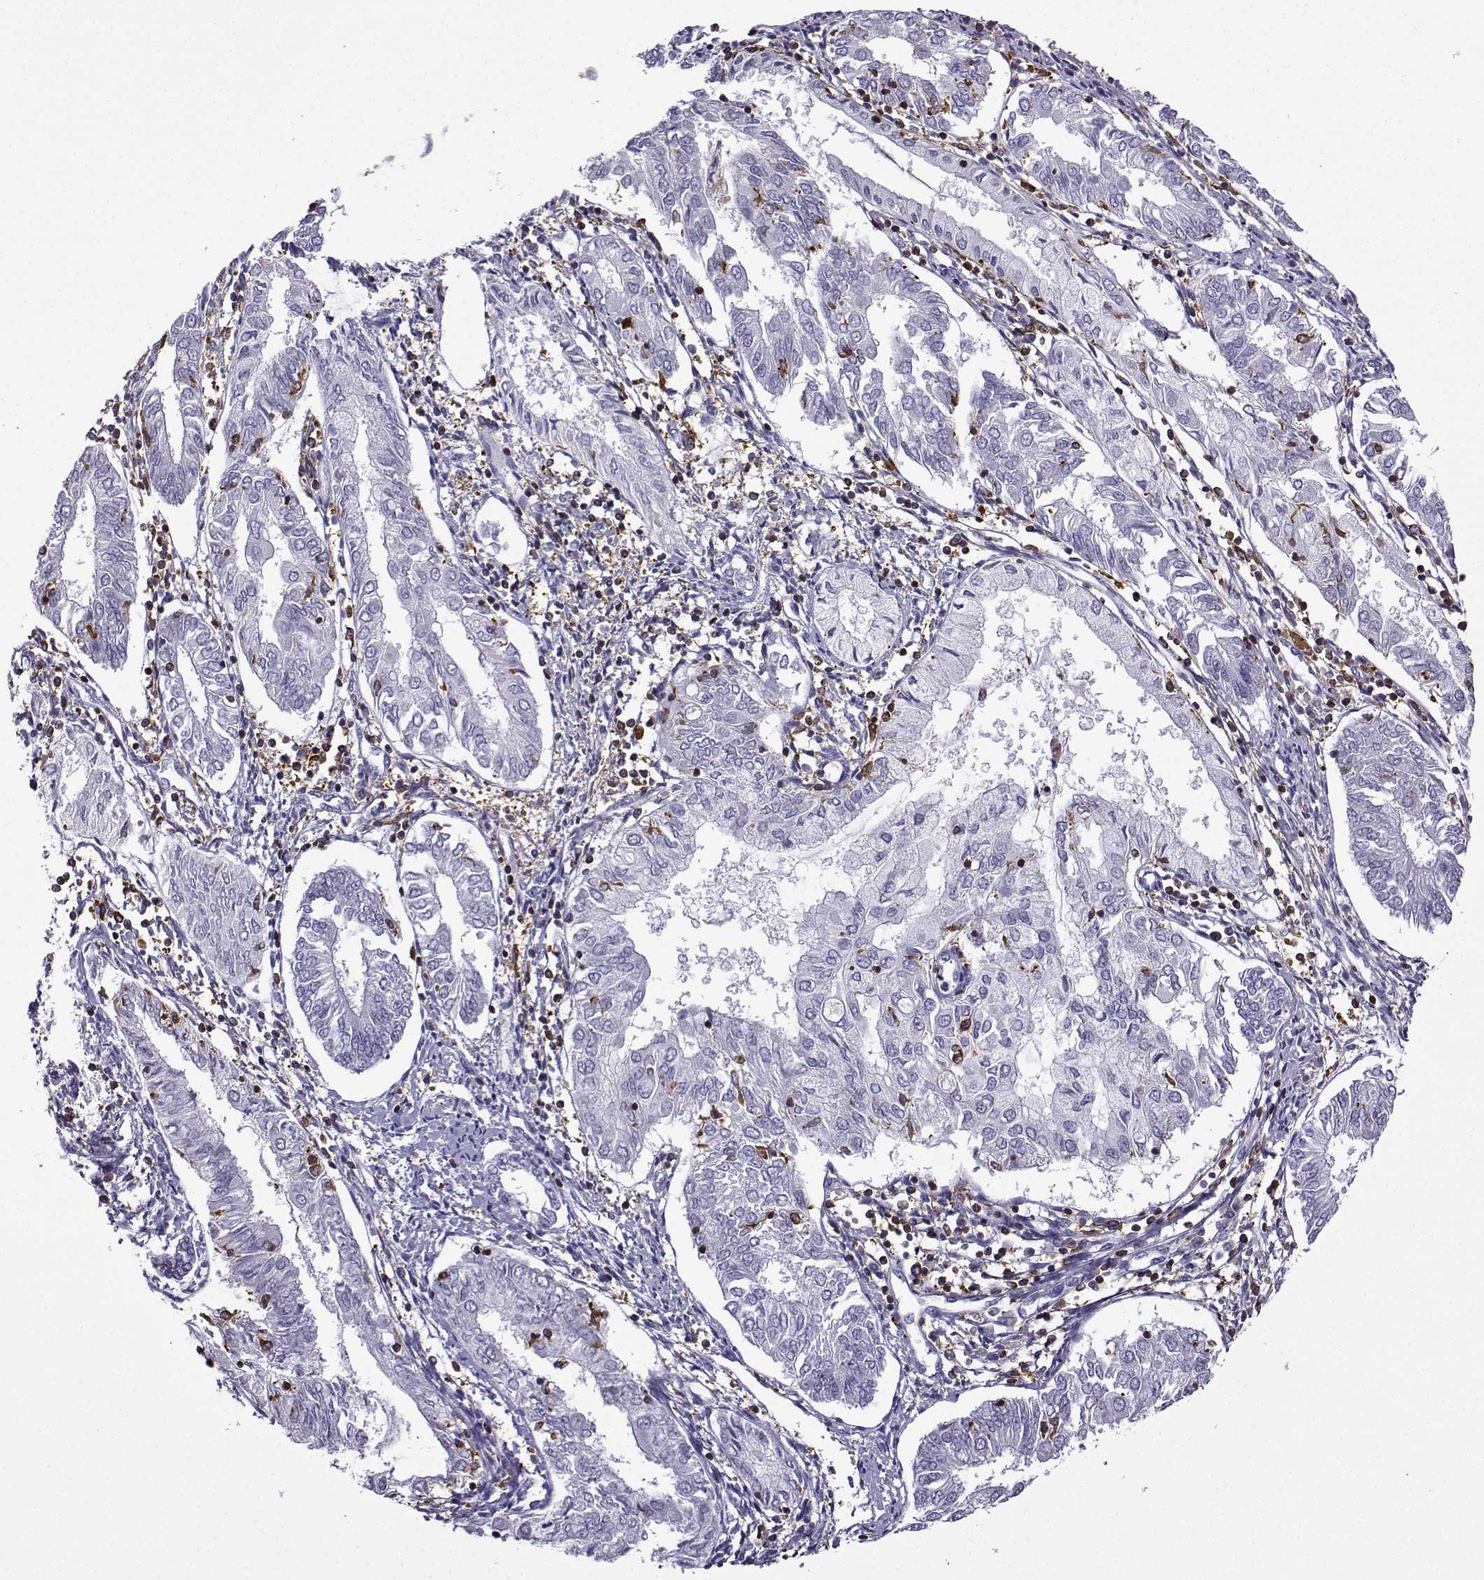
{"staining": {"intensity": "negative", "quantity": "none", "location": "none"}, "tissue": "endometrial cancer", "cell_type": "Tumor cells", "image_type": "cancer", "snomed": [{"axis": "morphology", "description": "Adenocarcinoma, NOS"}, {"axis": "topography", "description": "Endometrium"}], "caption": "The image shows no significant staining in tumor cells of endometrial cancer. (DAB IHC, high magnification).", "gene": "DOCK10", "patient": {"sex": "female", "age": 68}}